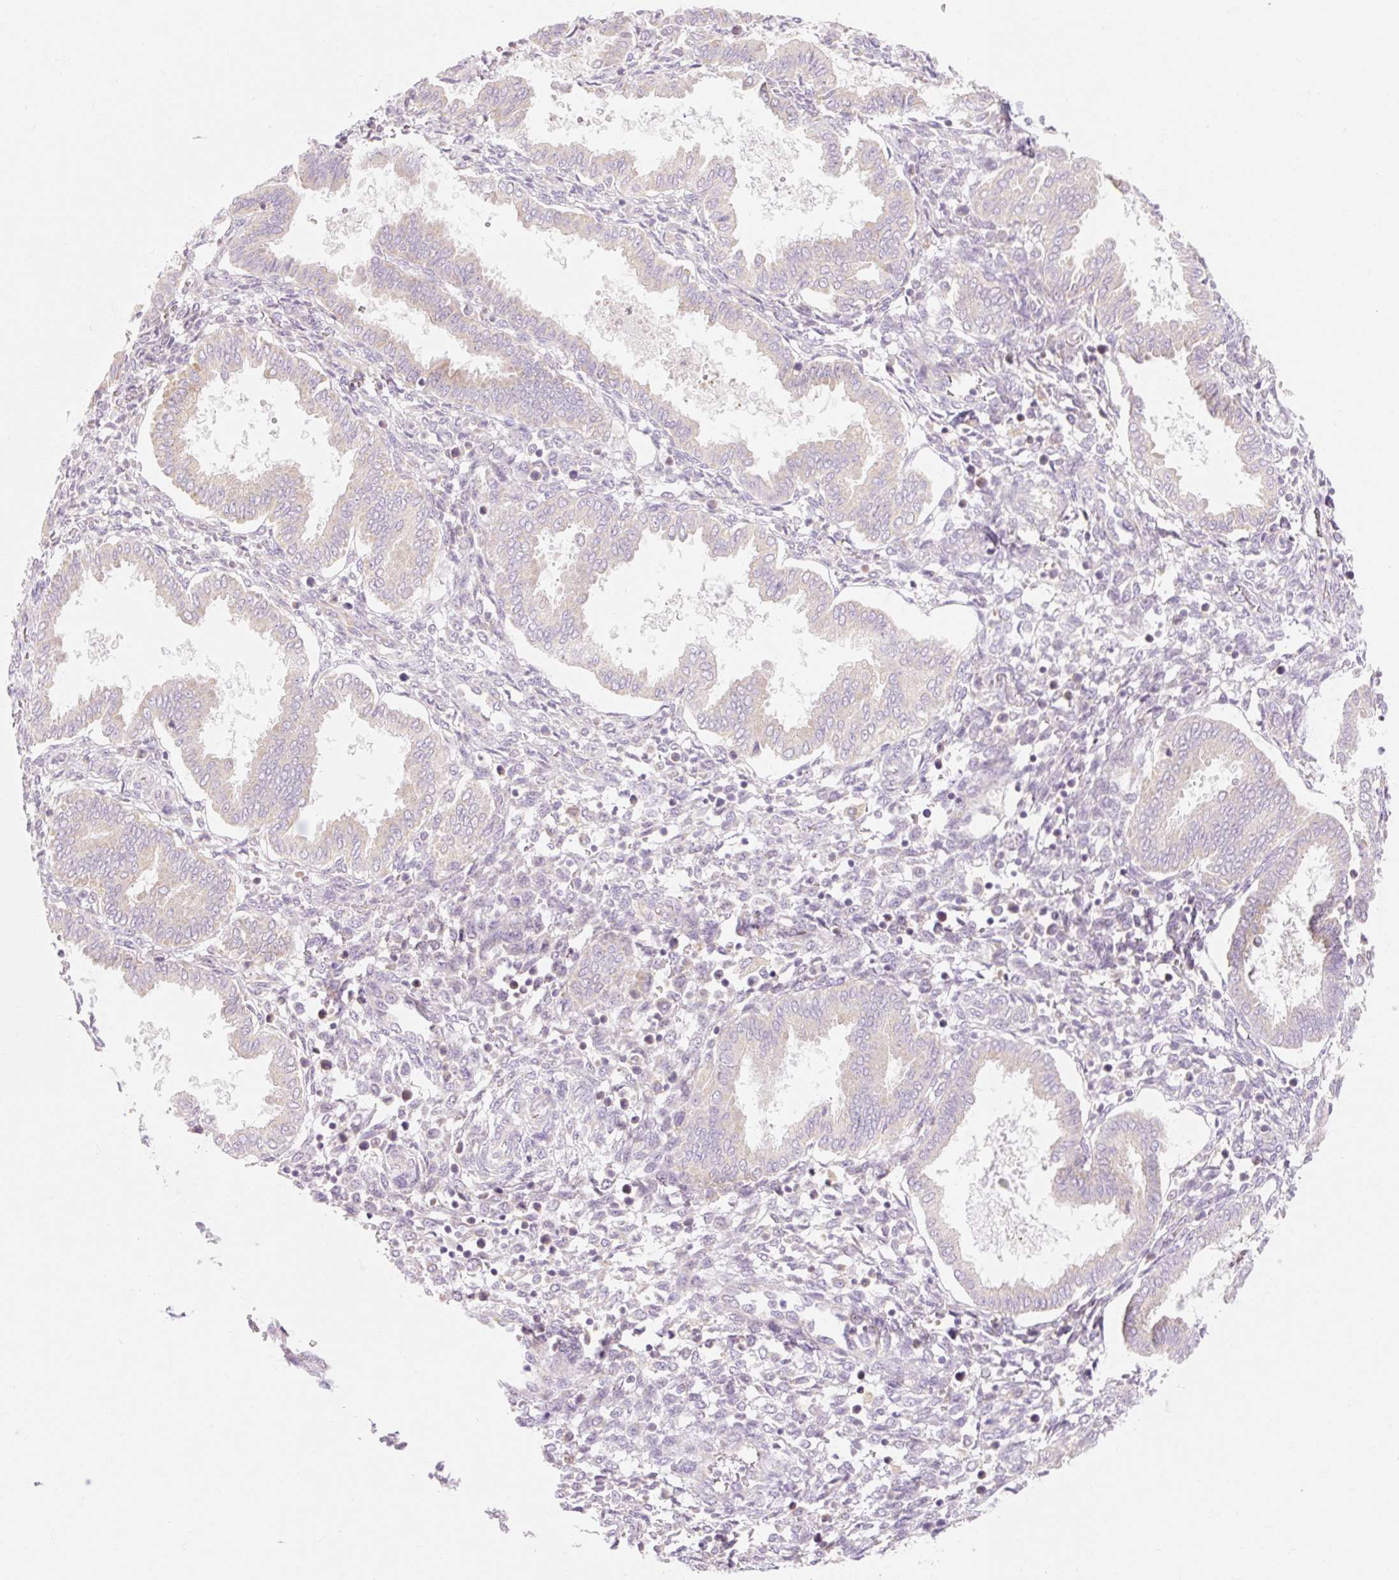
{"staining": {"intensity": "negative", "quantity": "none", "location": "none"}, "tissue": "endometrium", "cell_type": "Cells in endometrial stroma", "image_type": "normal", "snomed": [{"axis": "morphology", "description": "Normal tissue, NOS"}, {"axis": "topography", "description": "Endometrium"}], "caption": "This is an IHC micrograph of normal endometrium. There is no expression in cells in endometrial stroma.", "gene": "MYO1D", "patient": {"sex": "female", "age": 24}}